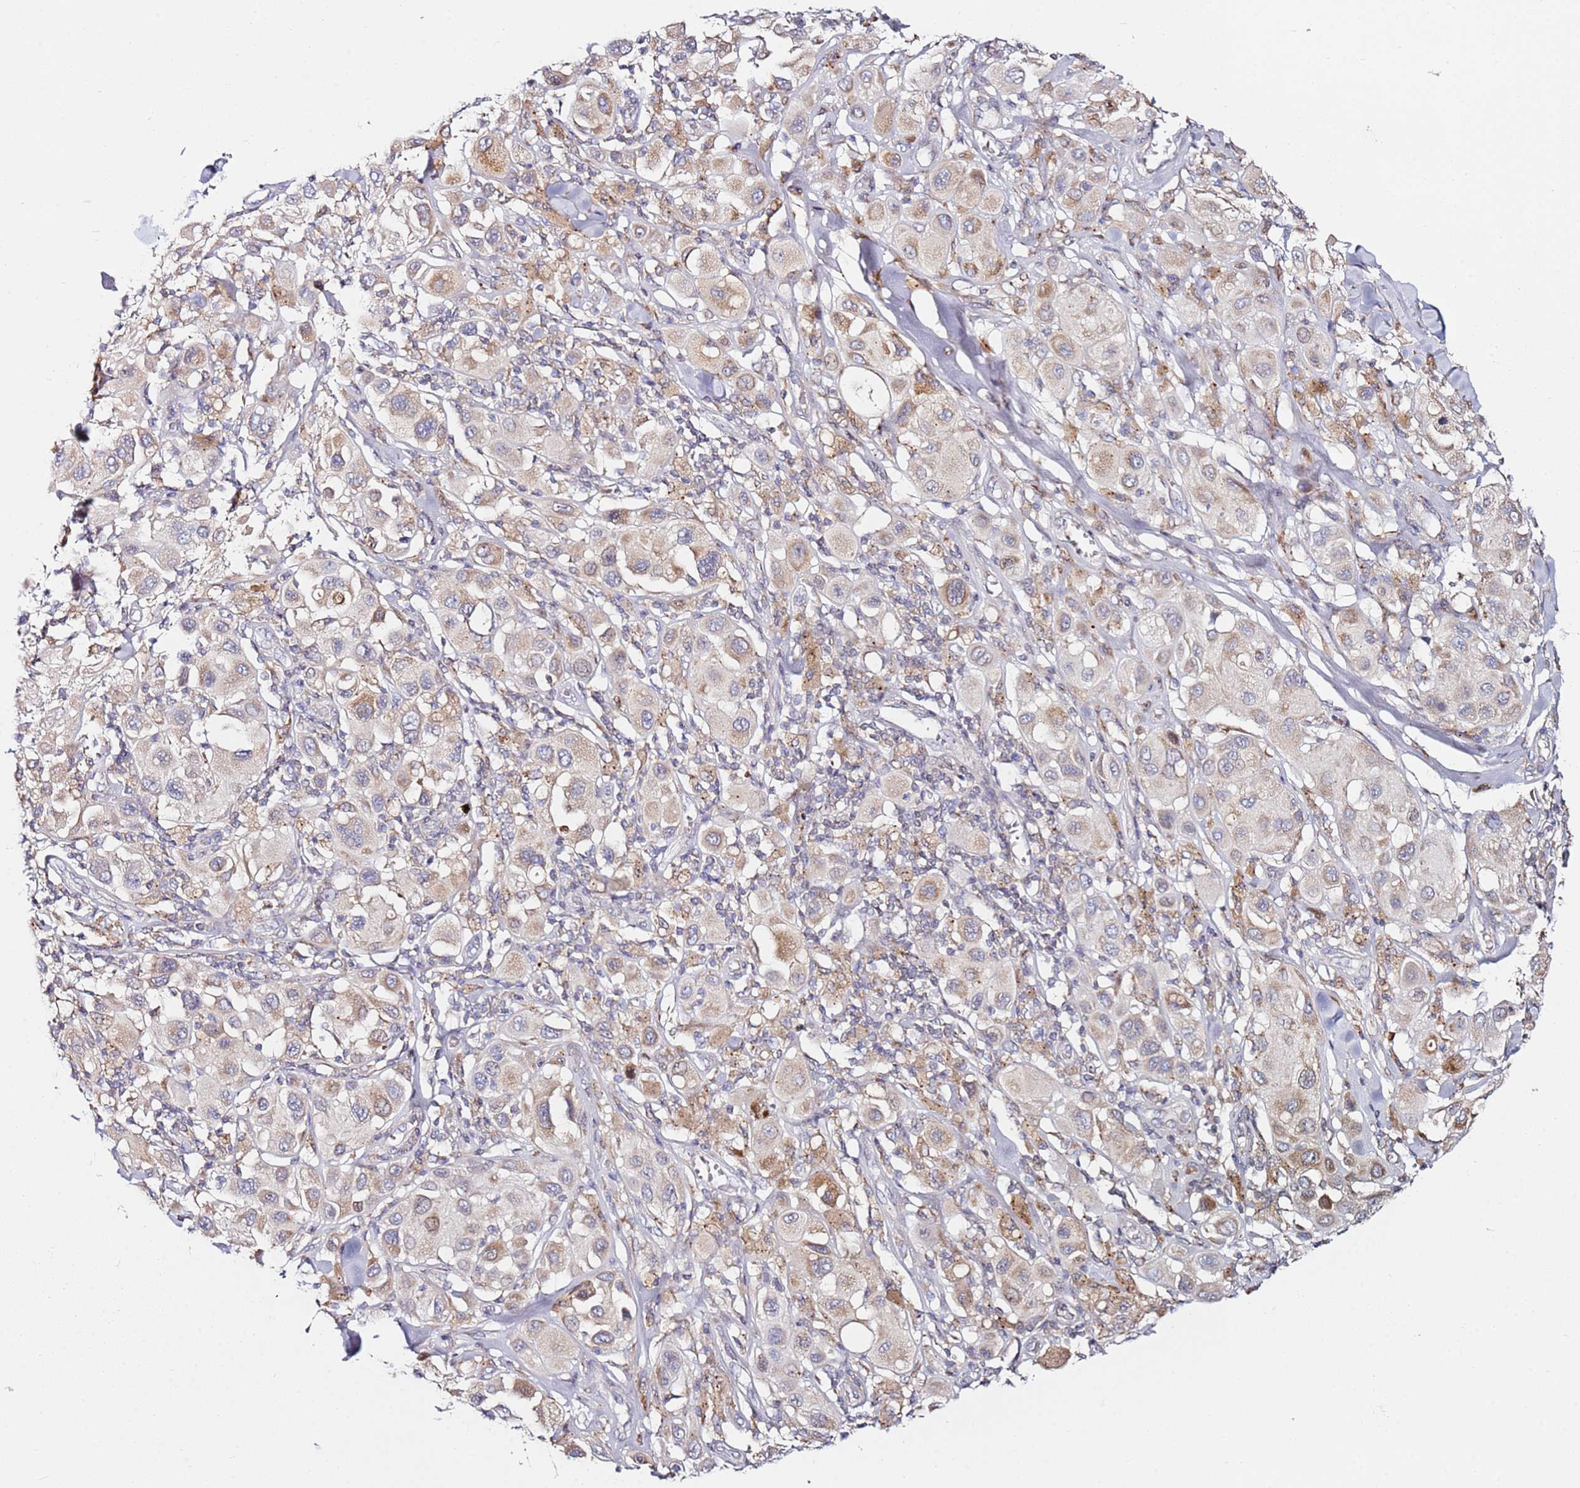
{"staining": {"intensity": "moderate", "quantity": ">75%", "location": "cytoplasmic/membranous"}, "tissue": "melanoma", "cell_type": "Tumor cells", "image_type": "cancer", "snomed": [{"axis": "morphology", "description": "Malignant melanoma, Metastatic site"}, {"axis": "topography", "description": "Skin"}], "caption": "High-magnification brightfield microscopy of malignant melanoma (metastatic site) stained with DAB (brown) and counterstained with hematoxylin (blue). tumor cells exhibit moderate cytoplasmic/membranous positivity is present in about>75% of cells.", "gene": "CNOT9", "patient": {"sex": "male", "age": 41}}